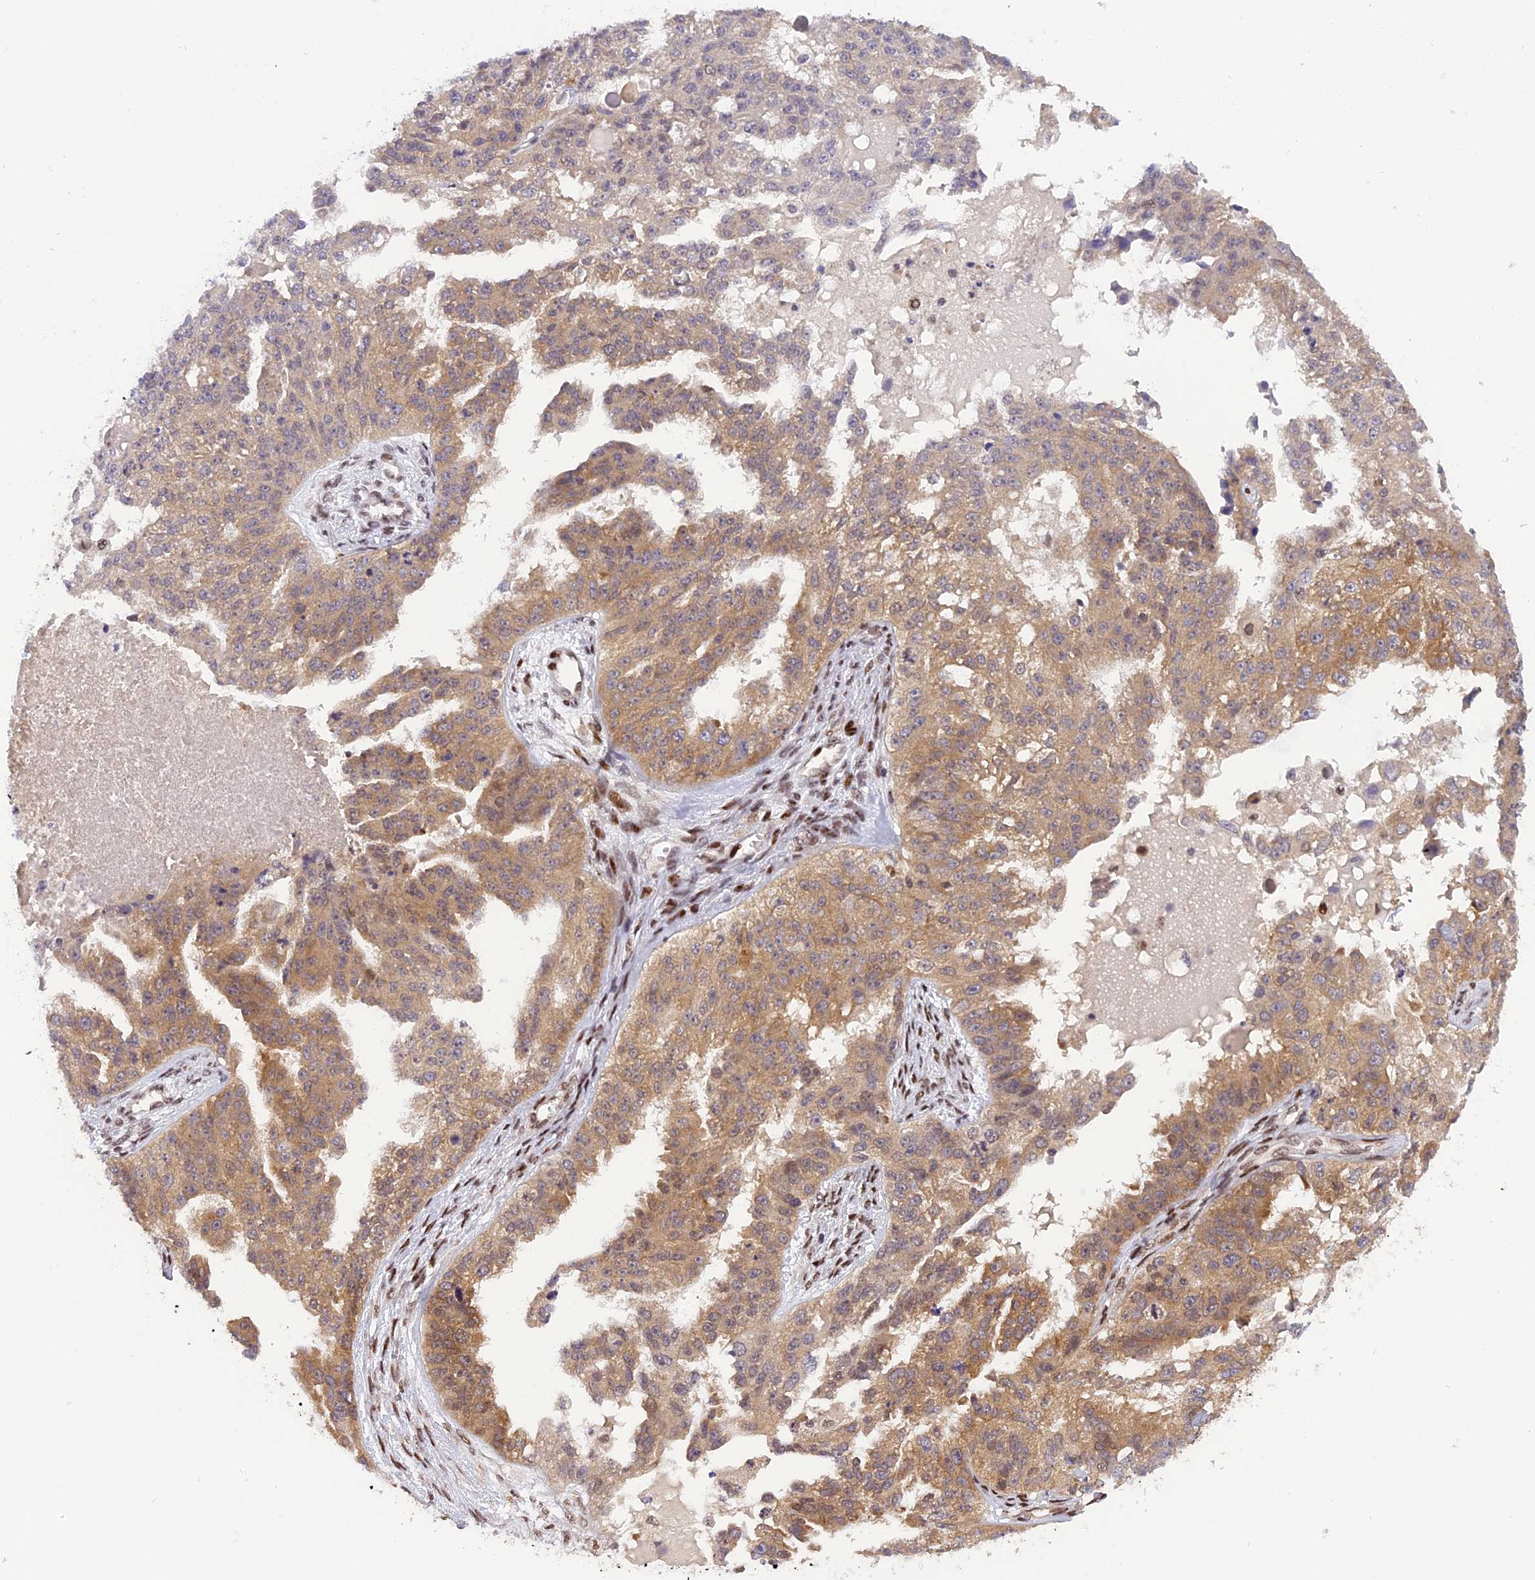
{"staining": {"intensity": "moderate", "quantity": ">75%", "location": "cytoplasmic/membranous,nuclear"}, "tissue": "ovarian cancer", "cell_type": "Tumor cells", "image_type": "cancer", "snomed": [{"axis": "morphology", "description": "Cystadenocarcinoma, serous, NOS"}, {"axis": "topography", "description": "Ovary"}], "caption": "Protein positivity by immunohistochemistry (IHC) shows moderate cytoplasmic/membranous and nuclear expression in approximately >75% of tumor cells in serous cystadenocarcinoma (ovarian). Ihc stains the protein in brown and the nuclei are stained blue.", "gene": "RABGGTA", "patient": {"sex": "female", "age": 58}}